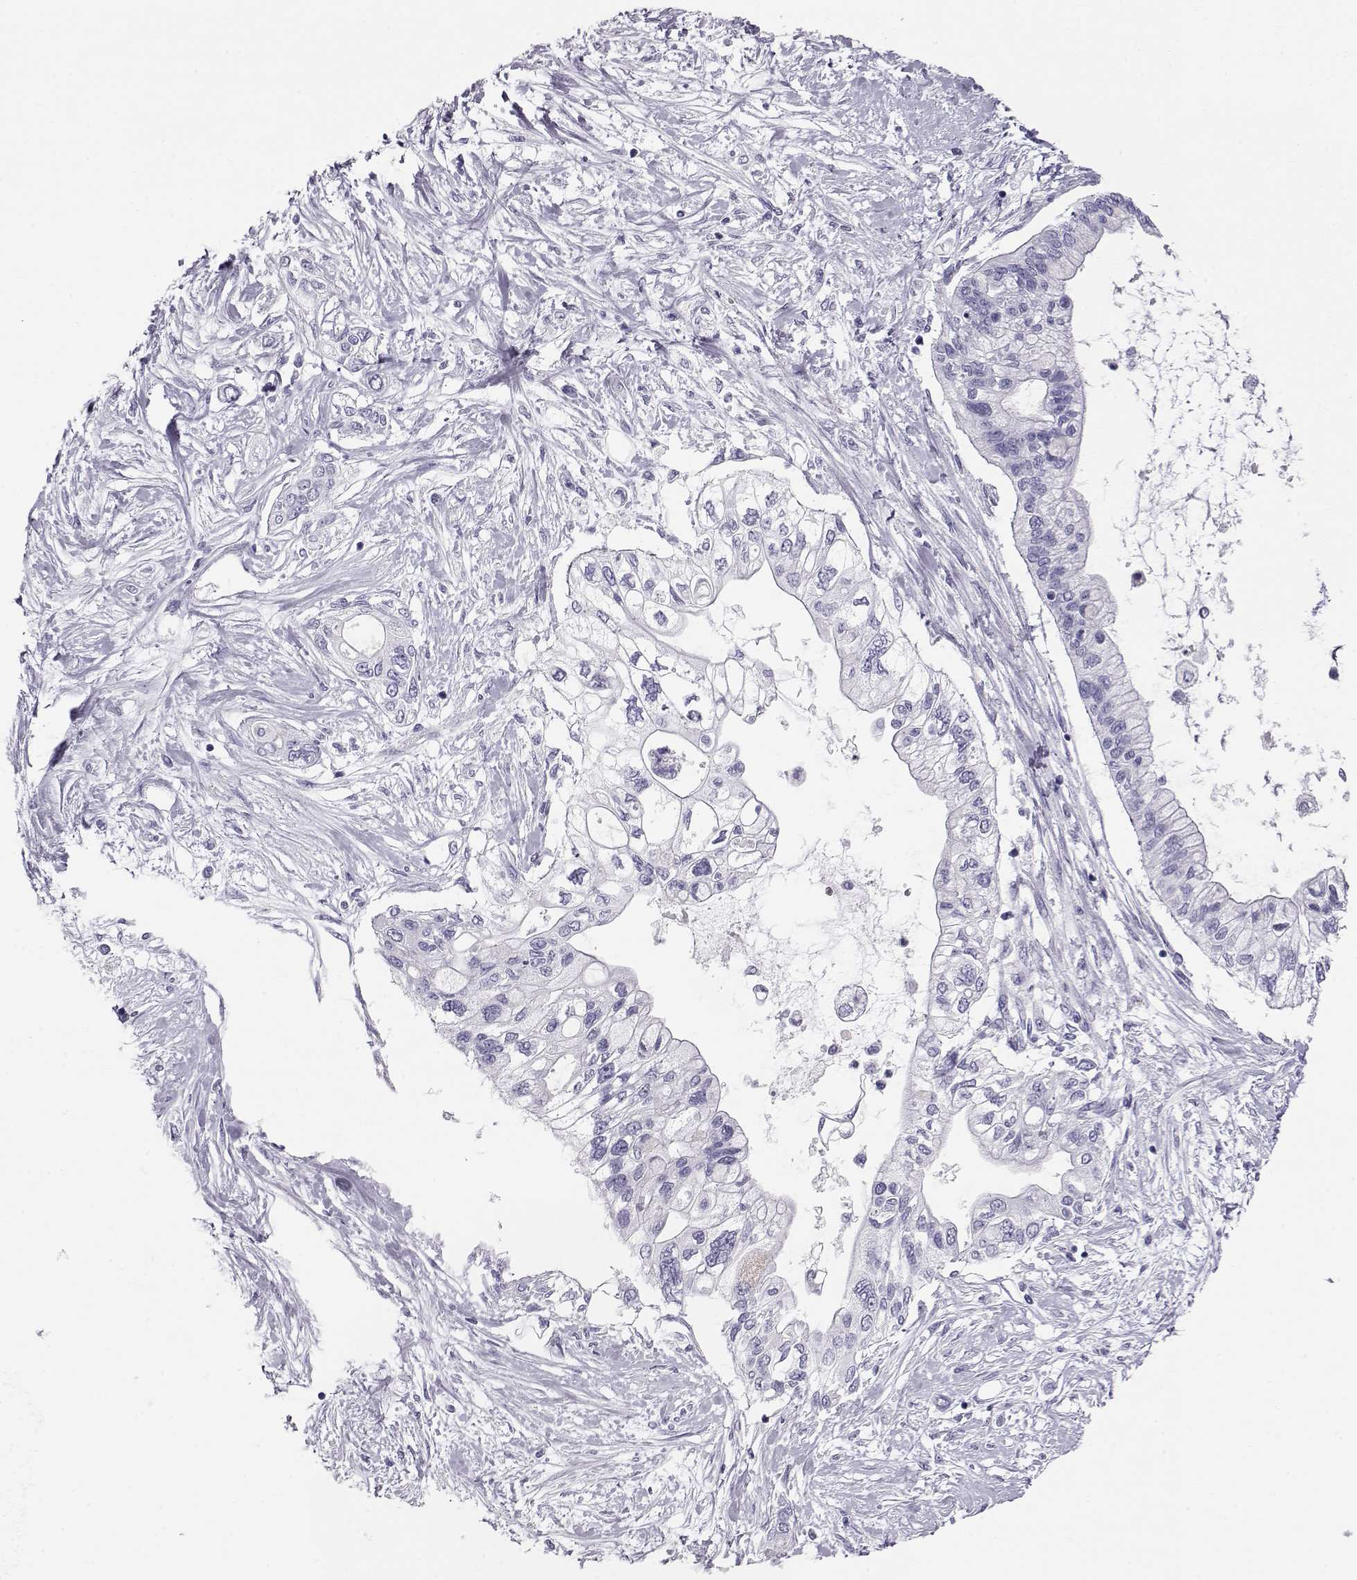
{"staining": {"intensity": "negative", "quantity": "none", "location": "none"}, "tissue": "pancreatic cancer", "cell_type": "Tumor cells", "image_type": "cancer", "snomed": [{"axis": "morphology", "description": "Adenocarcinoma, NOS"}, {"axis": "topography", "description": "Pancreas"}], "caption": "This image is of adenocarcinoma (pancreatic) stained with immunohistochemistry to label a protein in brown with the nuclei are counter-stained blue. There is no staining in tumor cells.", "gene": "RD3", "patient": {"sex": "female", "age": 77}}